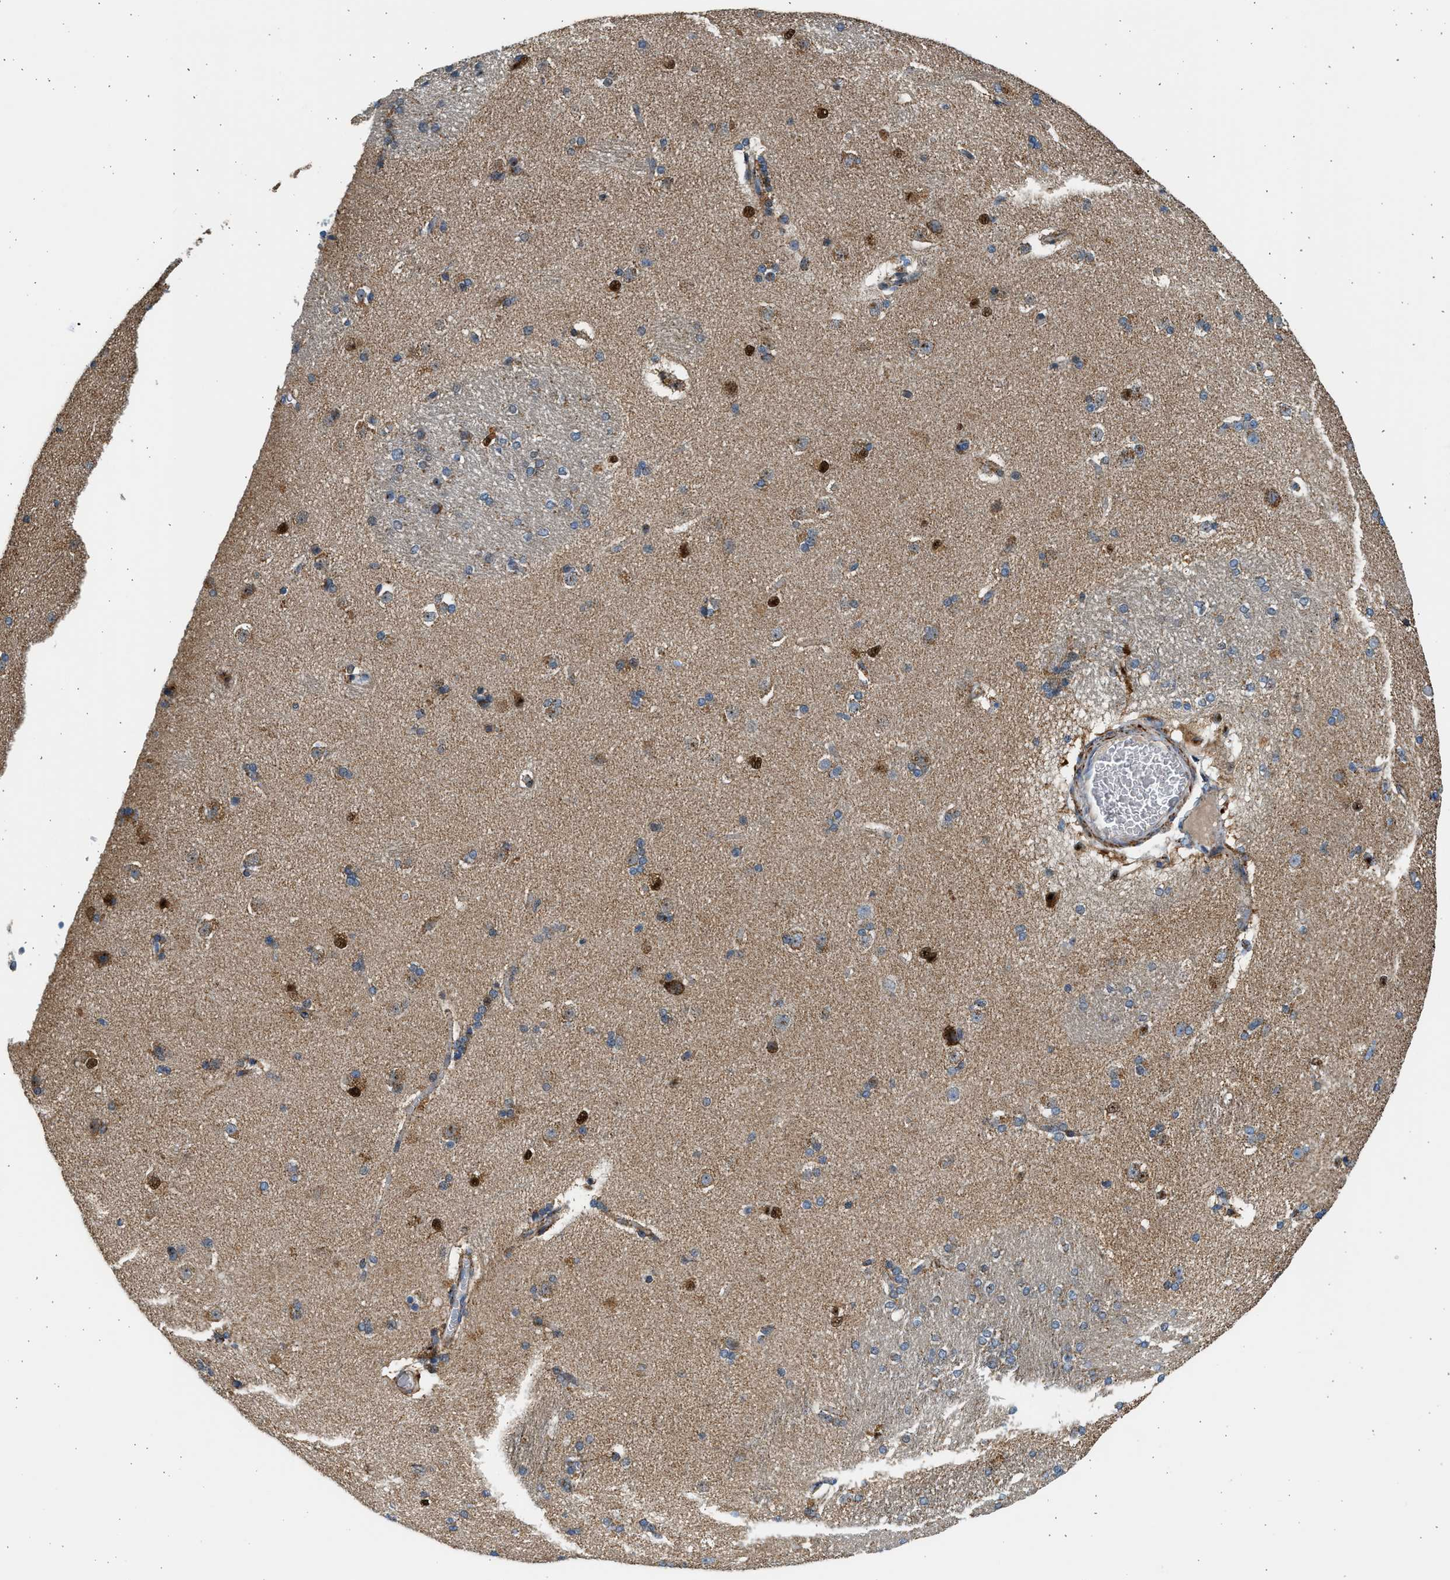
{"staining": {"intensity": "strong", "quantity": "<25%", "location": "cytoplasmic/membranous,nuclear"}, "tissue": "caudate", "cell_type": "Glial cells", "image_type": "normal", "snomed": [{"axis": "morphology", "description": "Normal tissue, NOS"}, {"axis": "topography", "description": "Lateral ventricle wall"}], "caption": "About <25% of glial cells in unremarkable caudate exhibit strong cytoplasmic/membranous,nuclear protein expression as visualized by brown immunohistochemical staining.", "gene": "KCNMB3", "patient": {"sex": "female", "age": 19}}